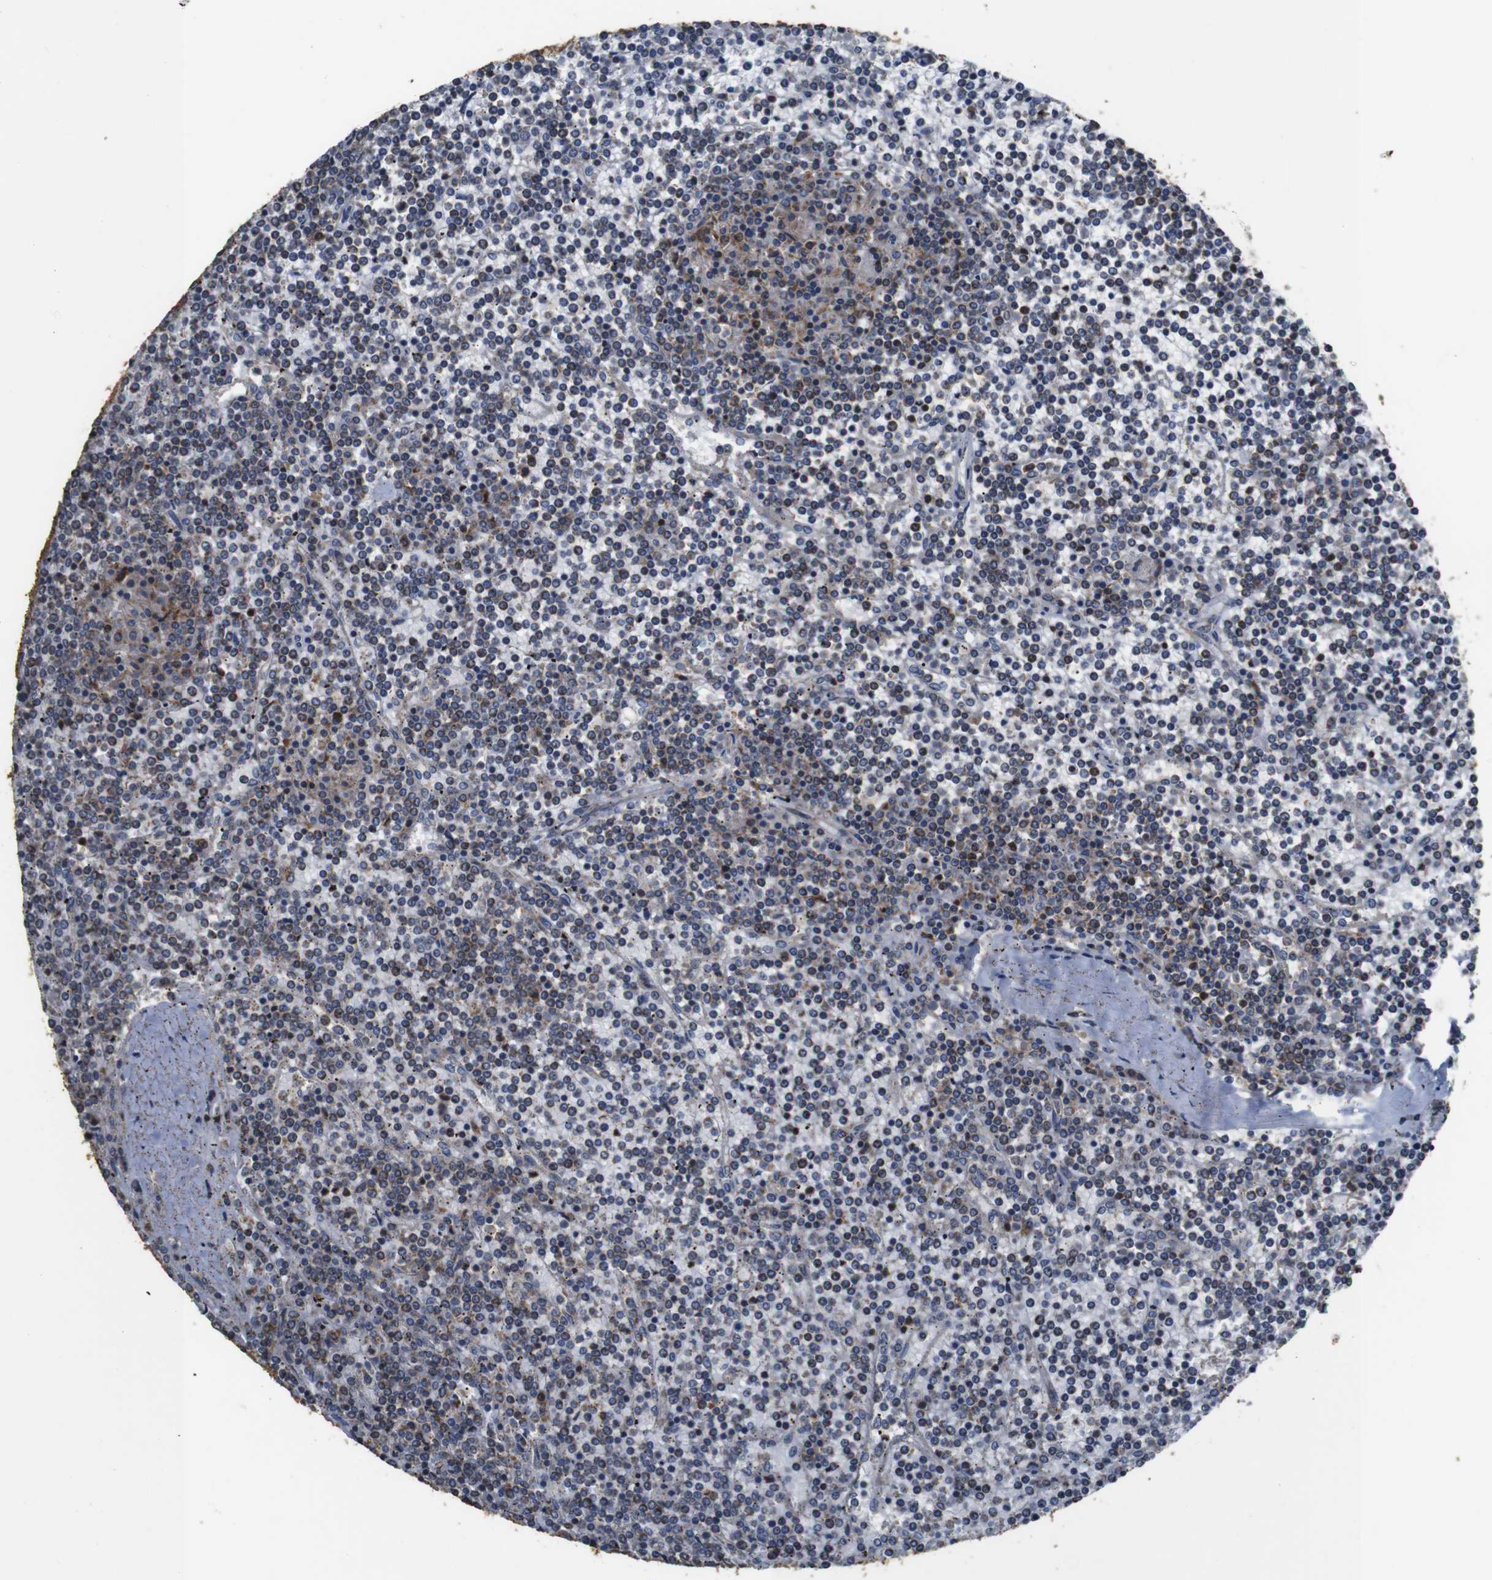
{"staining": {"intensity": "weak", "quantity": "<25%", "location": "nuclear"}, "tissue": "lymphoma", "cell_type": "Tumor cells", "image_type": "cancer", "snomed": [{"axis": "morphology", "description": "Malignant lymphoma, non-Hodgkin's type, Low grade"}, {"axis": "topography", "description": "Spleen"}], "caption": "An IHC photomicrograph of low-grade malignant lymphoma, non-Hodgkin's type is shown. There is no staining in tumor cells of low-grade malignant lymphoma, non-Hodgkin's type.", "gene": "SNN", "patient": {"sex": "female", "age": 19}}